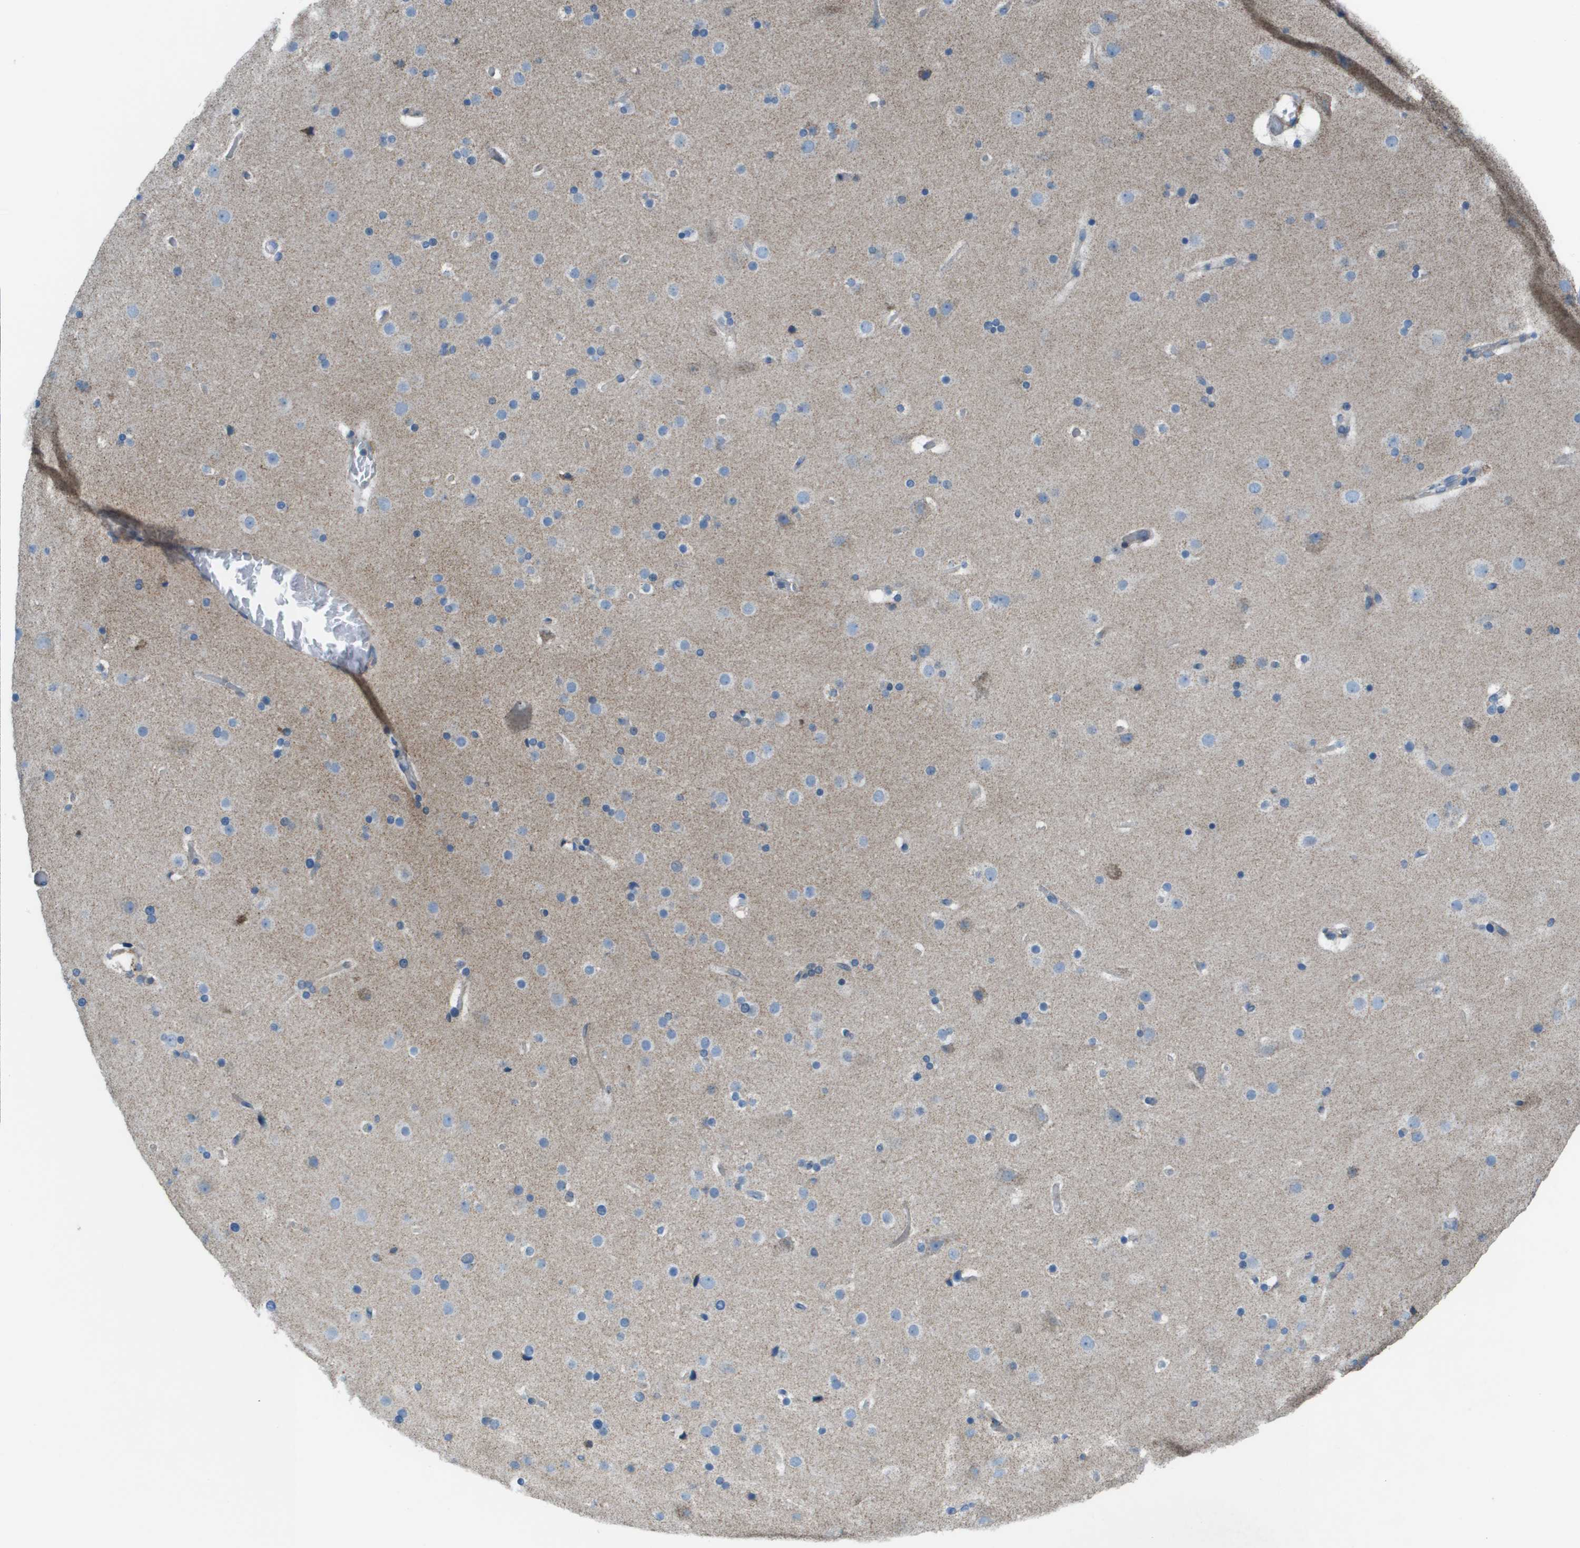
{"staining": {"intensity": "weak", "quantity": ">75%", "location": "cytoplasmic/membranous"}, "tissue": "cerebral cortex", "cell_type": "Endothelial cells", "image_type": "normal", "snomed": [{"axis": "morphology", "description": "Normal tissue, NOS"}, {"axis": "topography", "description": "Cerebral cortex"}], "caption": "Immunohistochemical staining of unremarkable cerebral cortex shows >75% levels of weak cytoplasmic/membranous protein staining in about >75% of endothelial cells. (DAB IHC with brightfield microscopy, high magnification).", "gene": "GALNT6", "patient": {"sex": "male", "age": 57}}